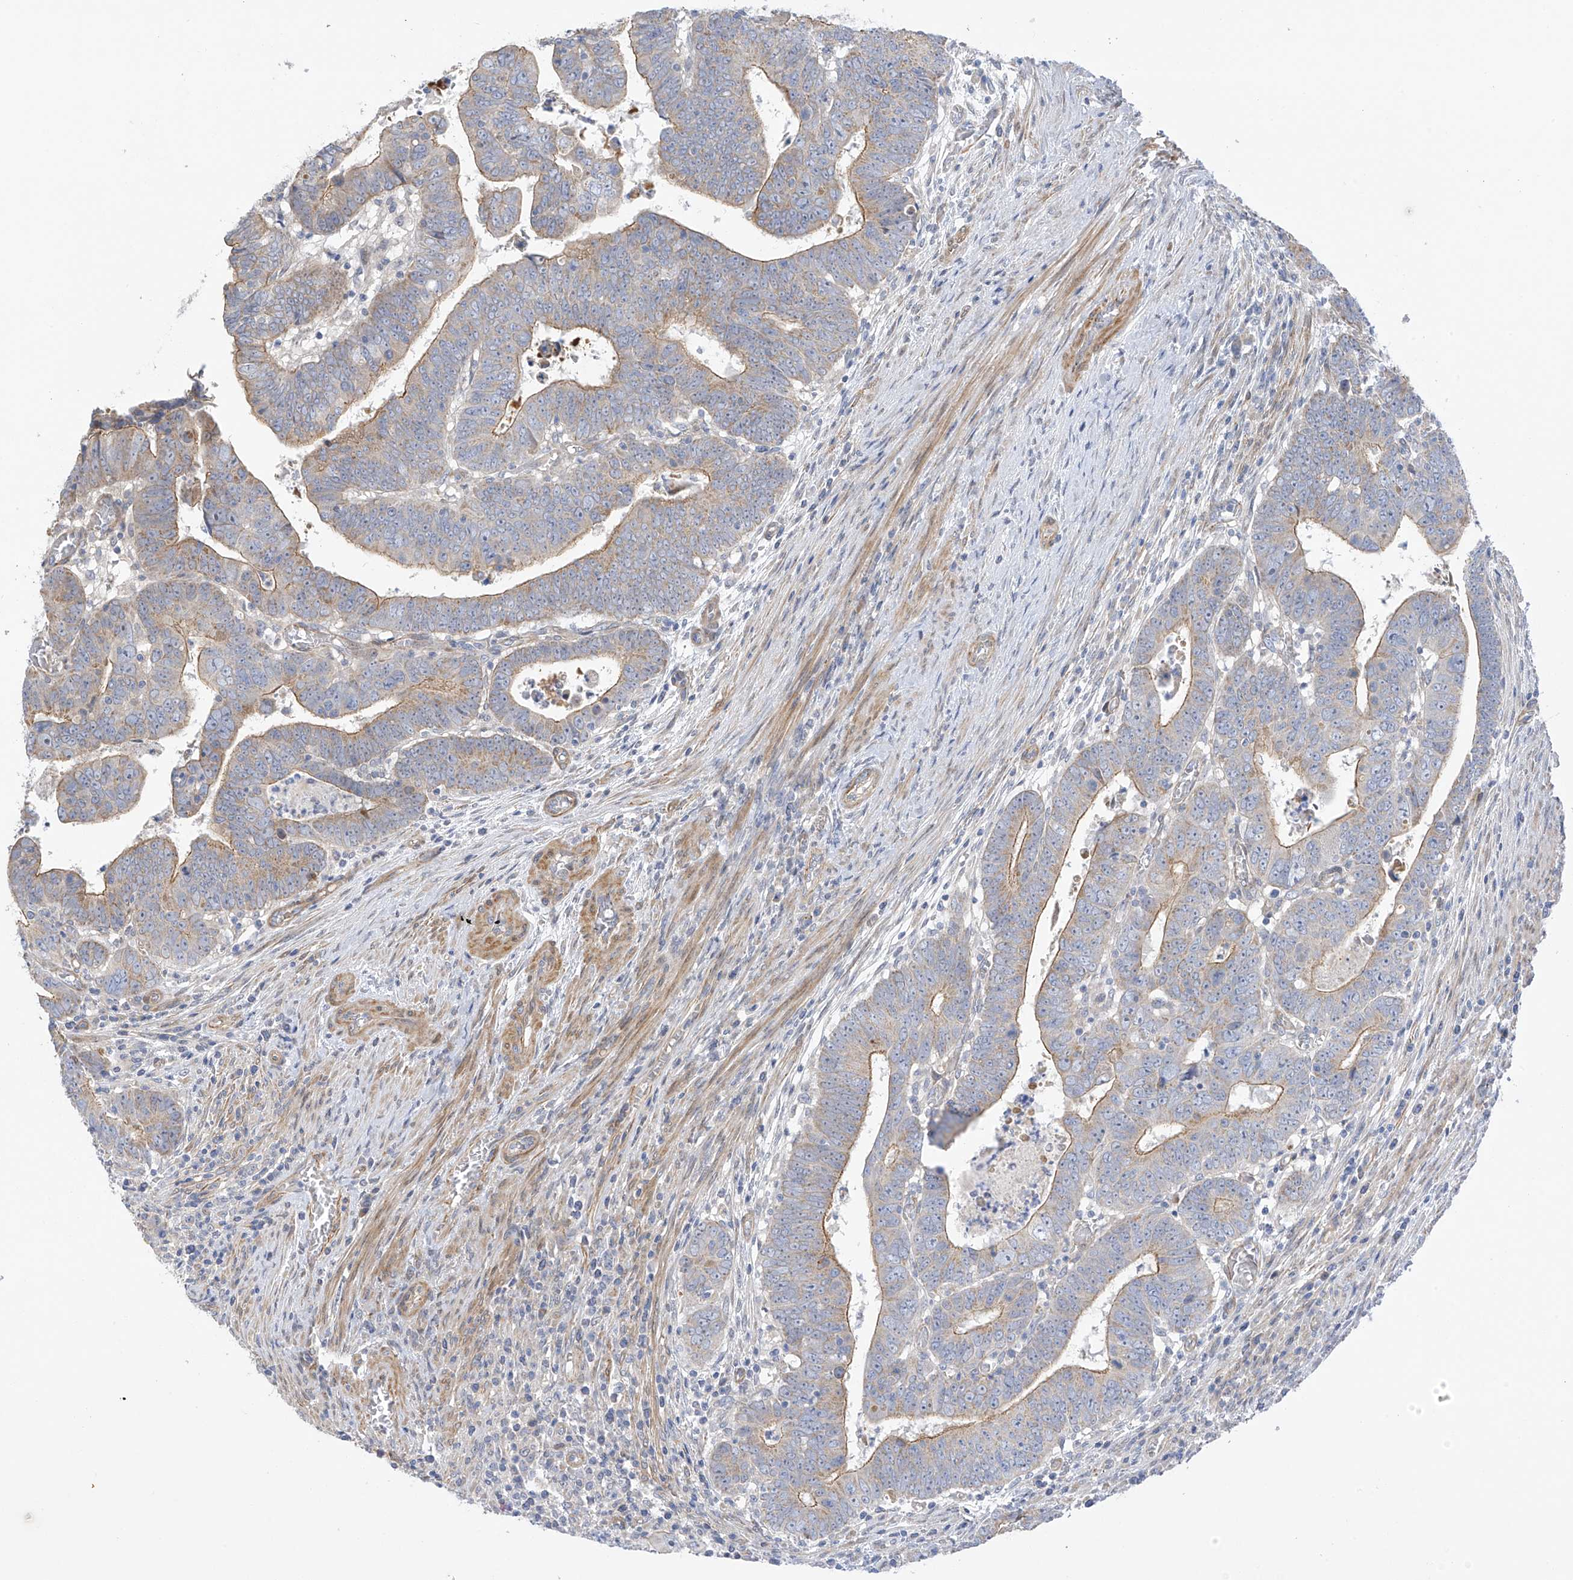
{"staining": {"intensity": "moderate", "quantity": "25%-75%", "location": "cytoplasmic/membranous"}, "tissue": "colorectal cancer", "cell_type": "Tumor cells", "image_type": "cancer", "snomed": [{"axis": "morphology", "description": "Normal tissue, NOS"}, {"axis": "morphology", "description": "Adenocarcinoma, NOS"}, {"axis": "topography", "description": "Rectum"}], "caption": "About 25%-75% of tumor cells in human adenocarcinoma (colorectal) reveal moderate cytoplasmic/membranous protein positivity as visualized by brown immunohistochemical staining.", "gene": "ZNF641", "patient": {"sex": "female", "age": 65}}